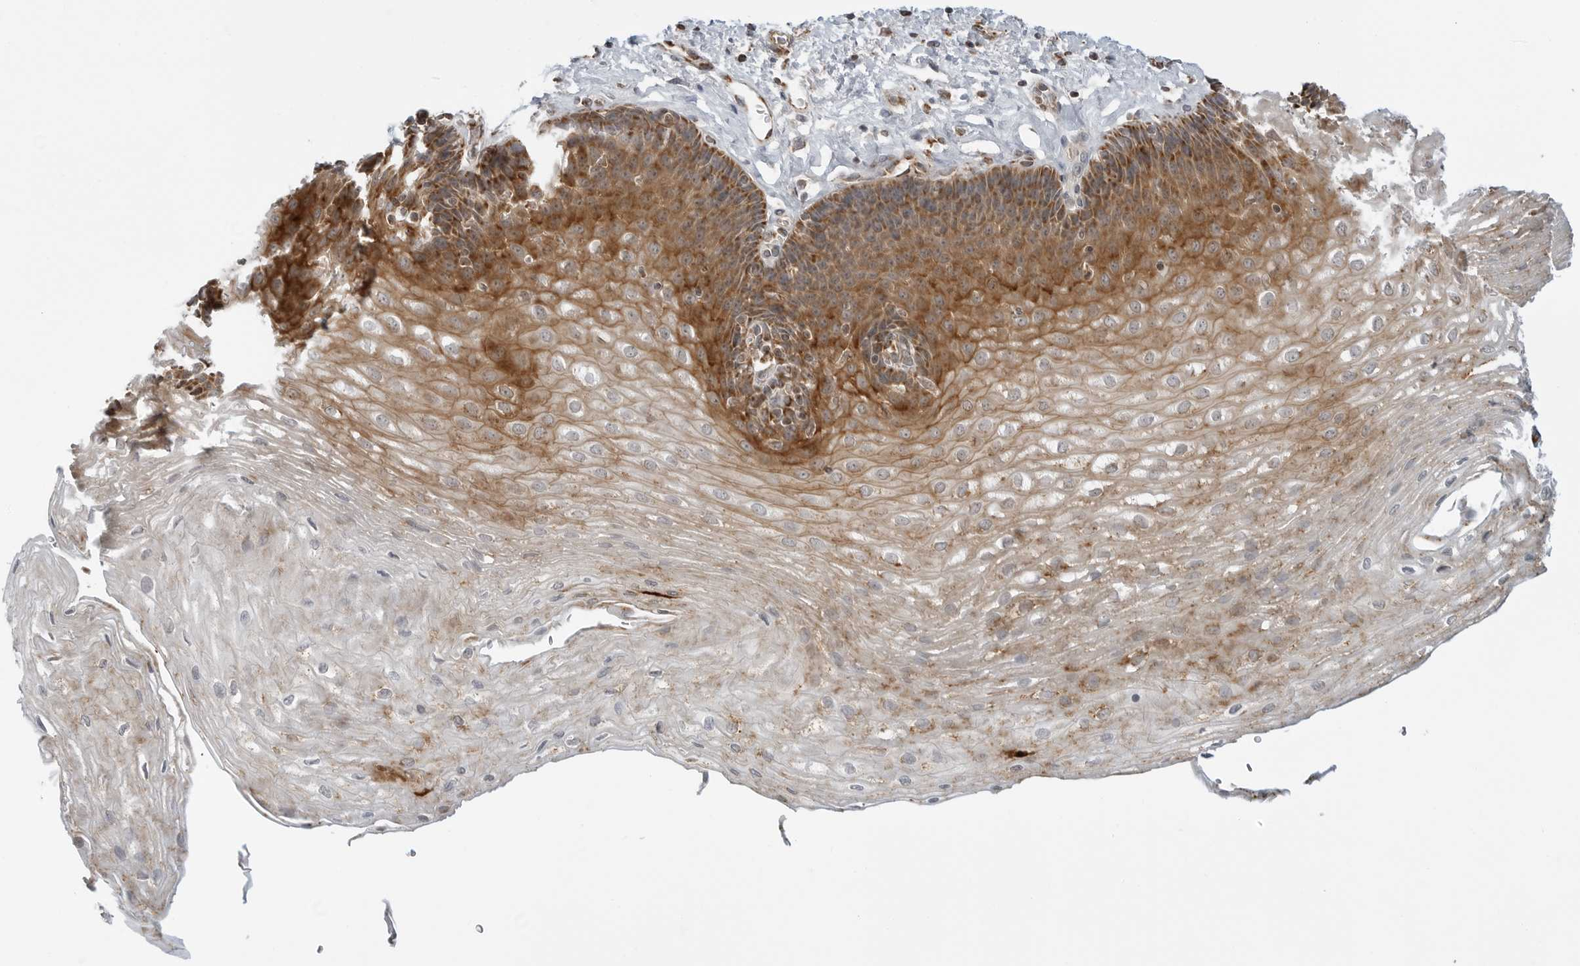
{"staining": {"intensity": "moderate", "quantity": "25%-75%", "location": "cytoplasmic/membranous"}, "tissue": "esophagus", "cell_type": "Squamous epithelial cells", "image_type": "normal", "snomed": [{"axis": "morphology", "description": "Normal tissue, NOS"}, {"axis": "topography", "description": "Esophagus"}], "caption": "Immunohistochemistry (DAB) staining of unremarkable esophagus exhibits moderate cytoplasmic/membranous protein staining in approximately 25%-75% of squamous epithelial cells.", "gene": "PEX2", "patient": {"sex": "female", "age": 66}}